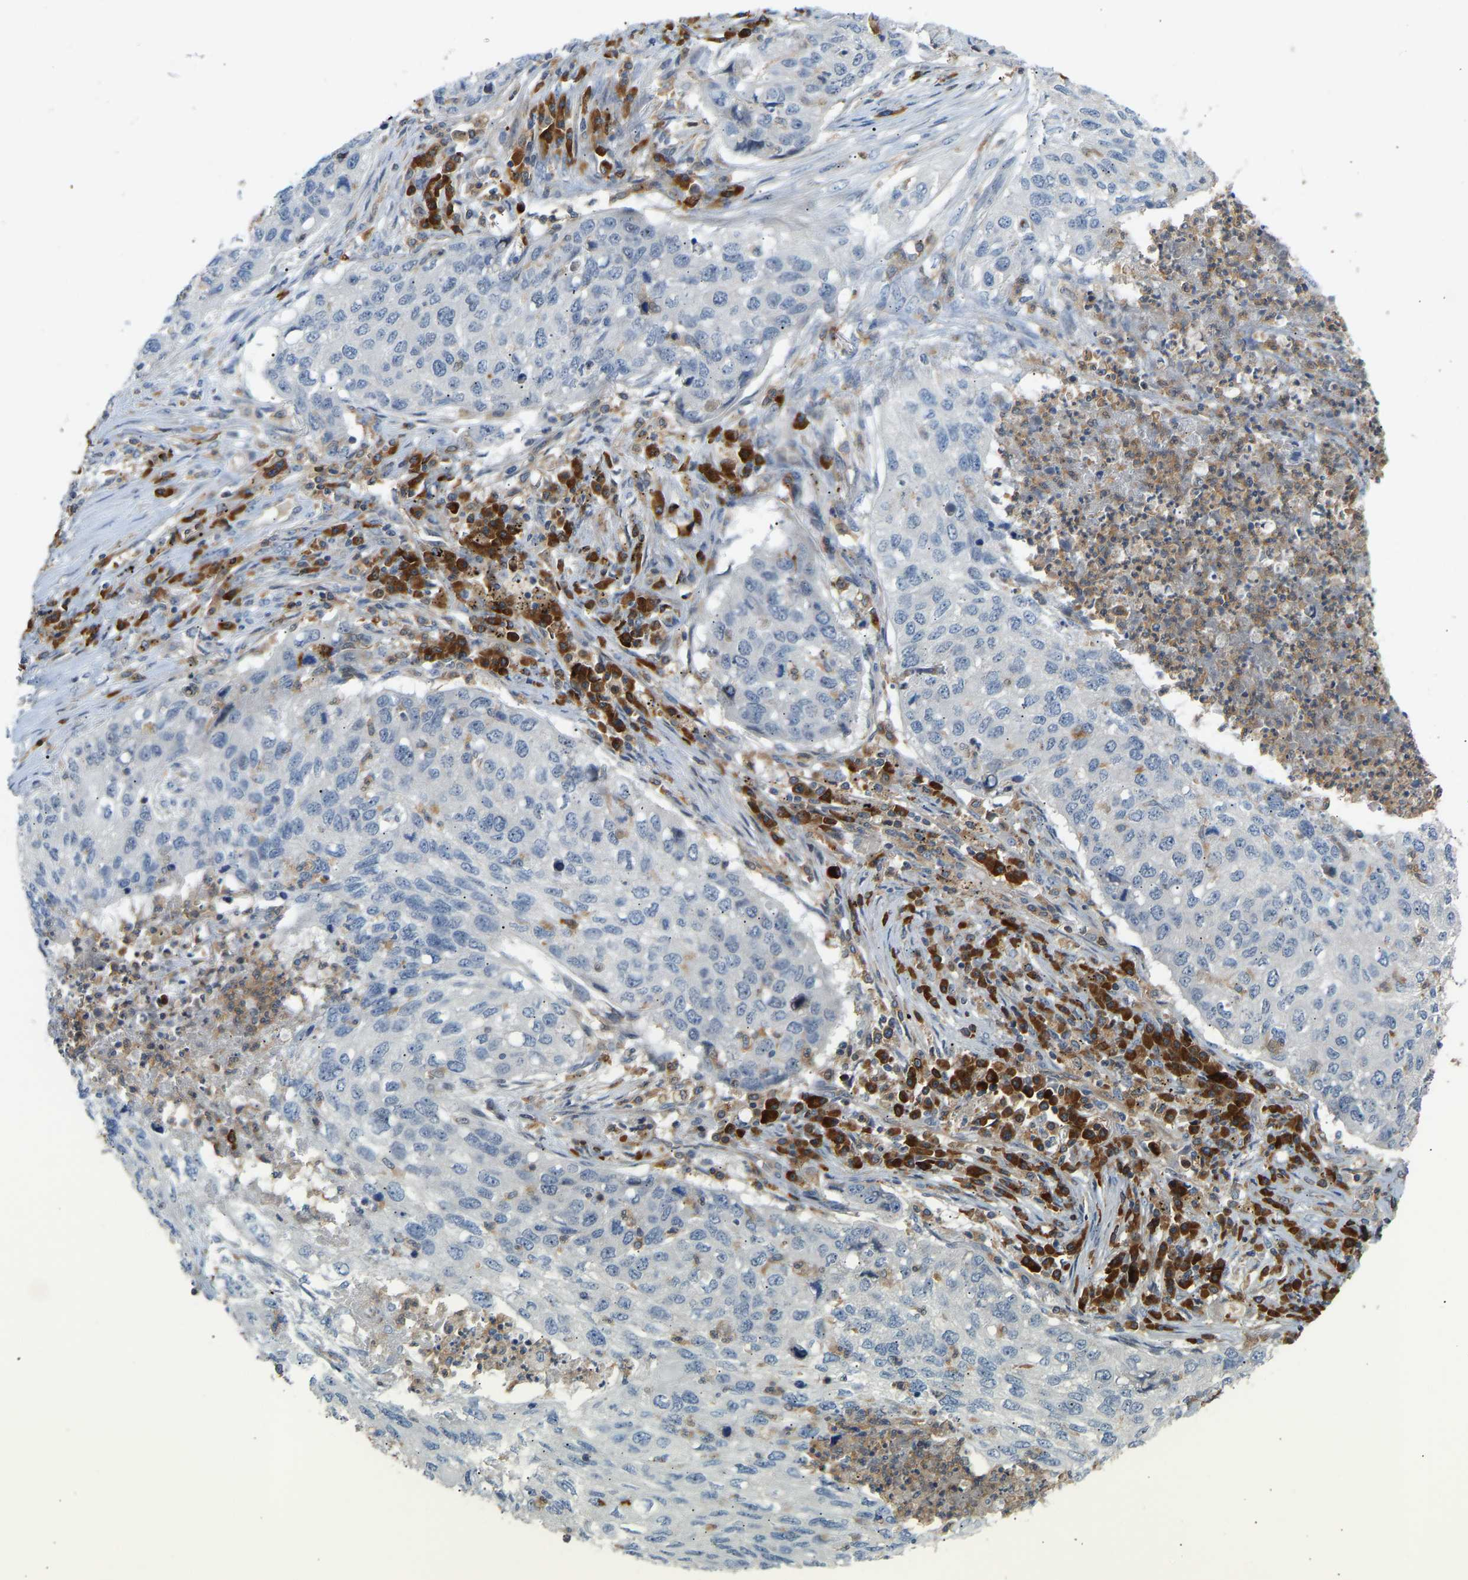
{"staining": {"intensity": "negative", "quantity": "none", "location": "none"}, "tissue": "lung cancer", "cell_type": "Tumor cells", "image_type": "cancer", "snomed": [{"axis": "morphology", "description": "Squamous cell carcinoma, NOS"}, {"axis": "topography", "description": "Lung"}], "caption": "Tumor cells show no significant protein expression in lung cancer (squamous cell carcinoma). (DAB (3,3'-diaminobenzidine) immunohistochemistry (IHC) visualized using brightfield microscopy, high magnification).", "gene": "PLCG2", "patient": {"sex": "female", "age": 63}}